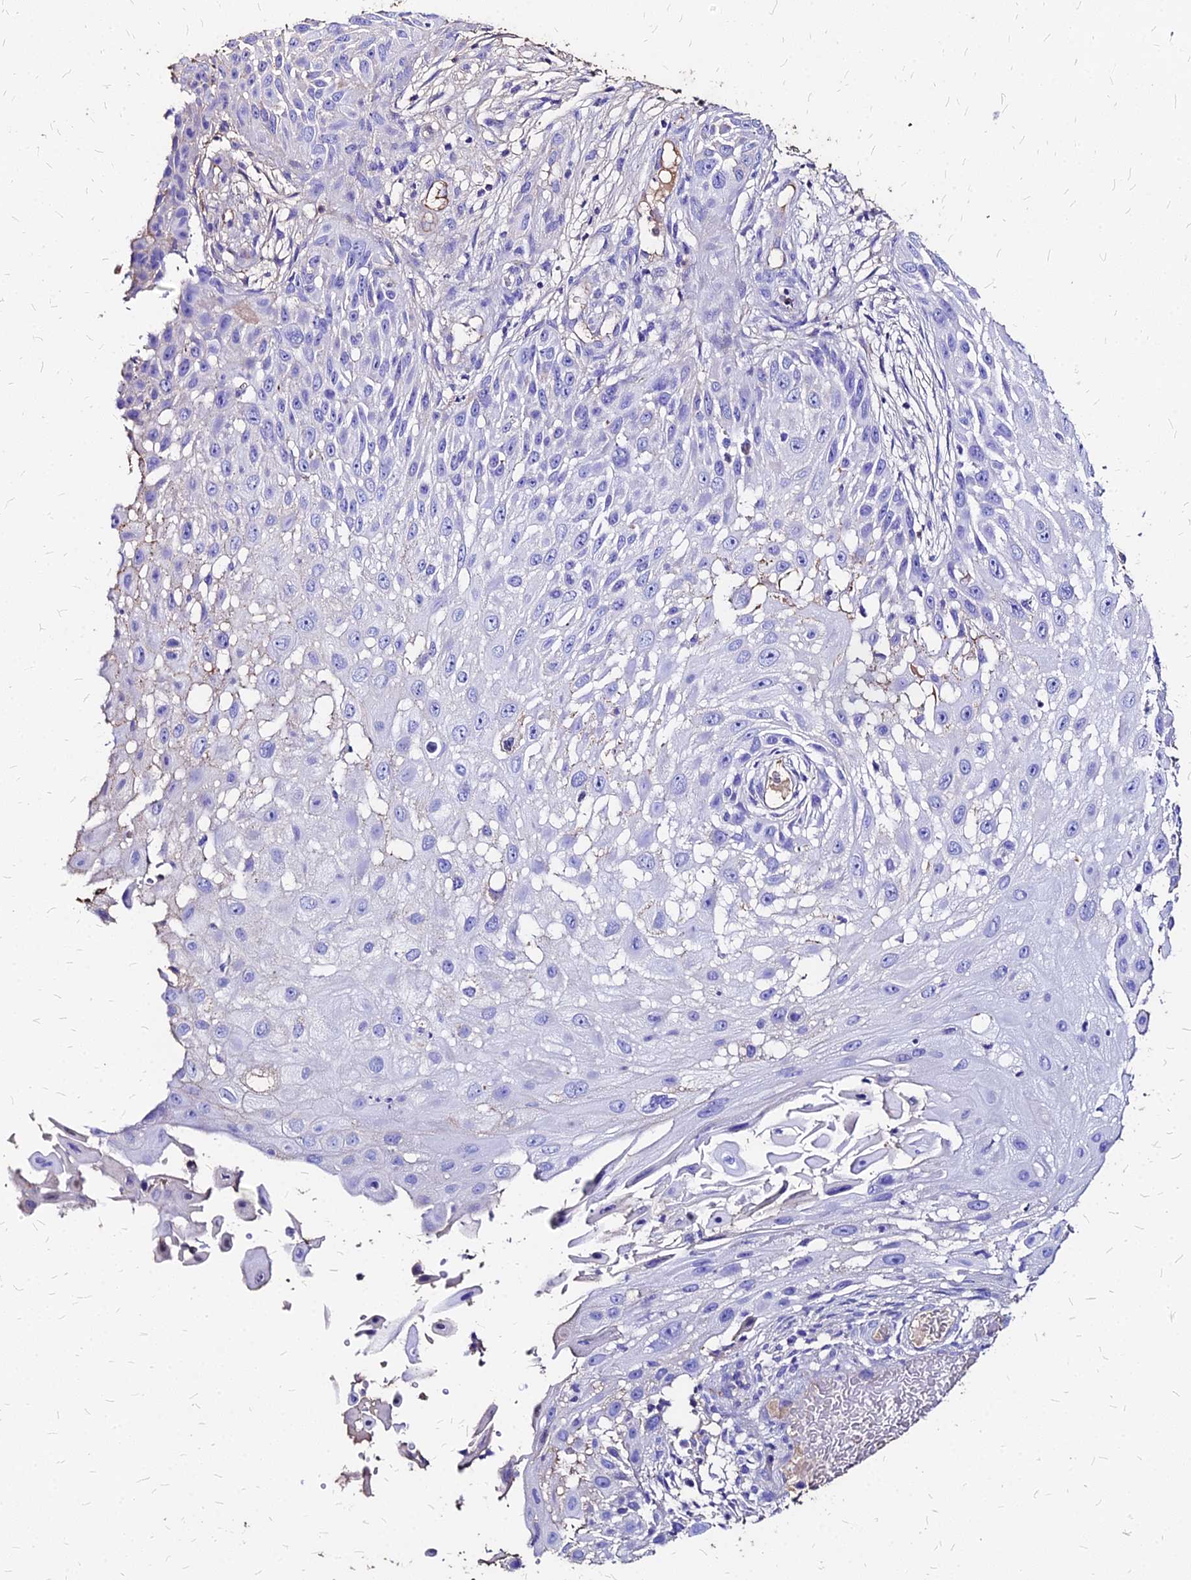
{"staining": {"intensity": "negative", "quantity": "none", "location": "none"}, "tissue": "skin cancer", "cell_type": "Tumor cells", "image_type": "cancer", "snomed": [{"axis": "morphology", "description": "Squamous cell carcinoma, NOS"}, {"axis": "topography", "description": "Skin"}], "caption": "High power microscopy photomicrograph of an immunohistochemistry (IHC) micrograph of squamous cell carcinoma (skin), revealing no significant positivity in tumor cells.", "gene": "NME5", "patient": {"sex": "female", "age": 44}}